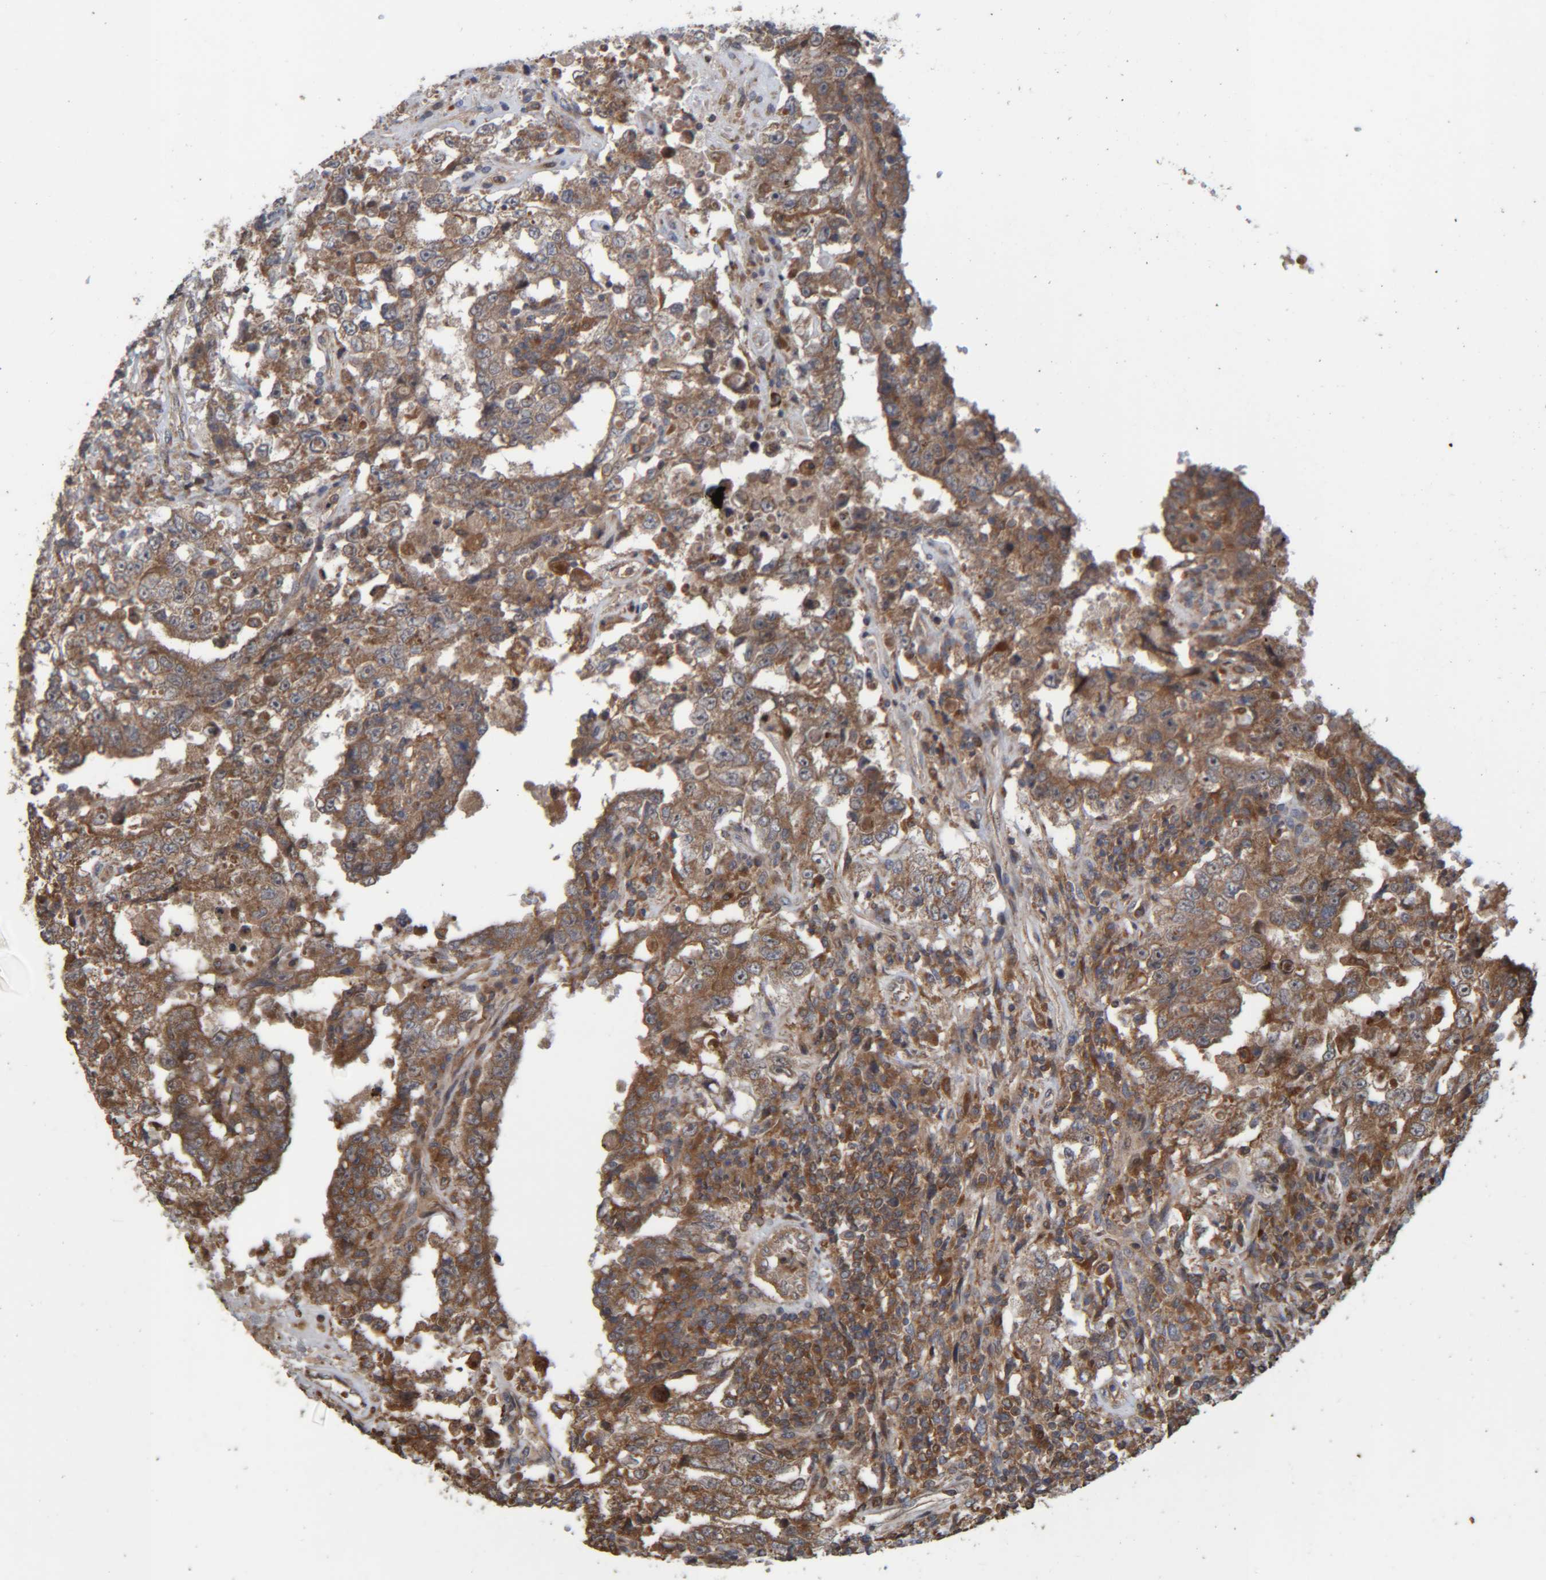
{"staining": {"intensity": "moderate", "quantity": ">75%", "location": "cytoplasmic/membranous"}, "tissue": "testis cancer", "cell_type": "Tumor cells", "image_type": "cancer", "snomed": [{"axis": "morphology", "description": "Carcinoma, Embryonal, NOS"}, {"axis": "topography", "description": "Testis"}], "caption": "The micrograph shows immunohistochemical staining of testis cancer (embryonal carcinoma). There is moderate cytoplasmic/membranous positivity is identified in approximately >75% of tumor cells. Nuclei are stained in blue.", "gene": "CCDC57", "patient": {"sex": "male", "age": 26}}